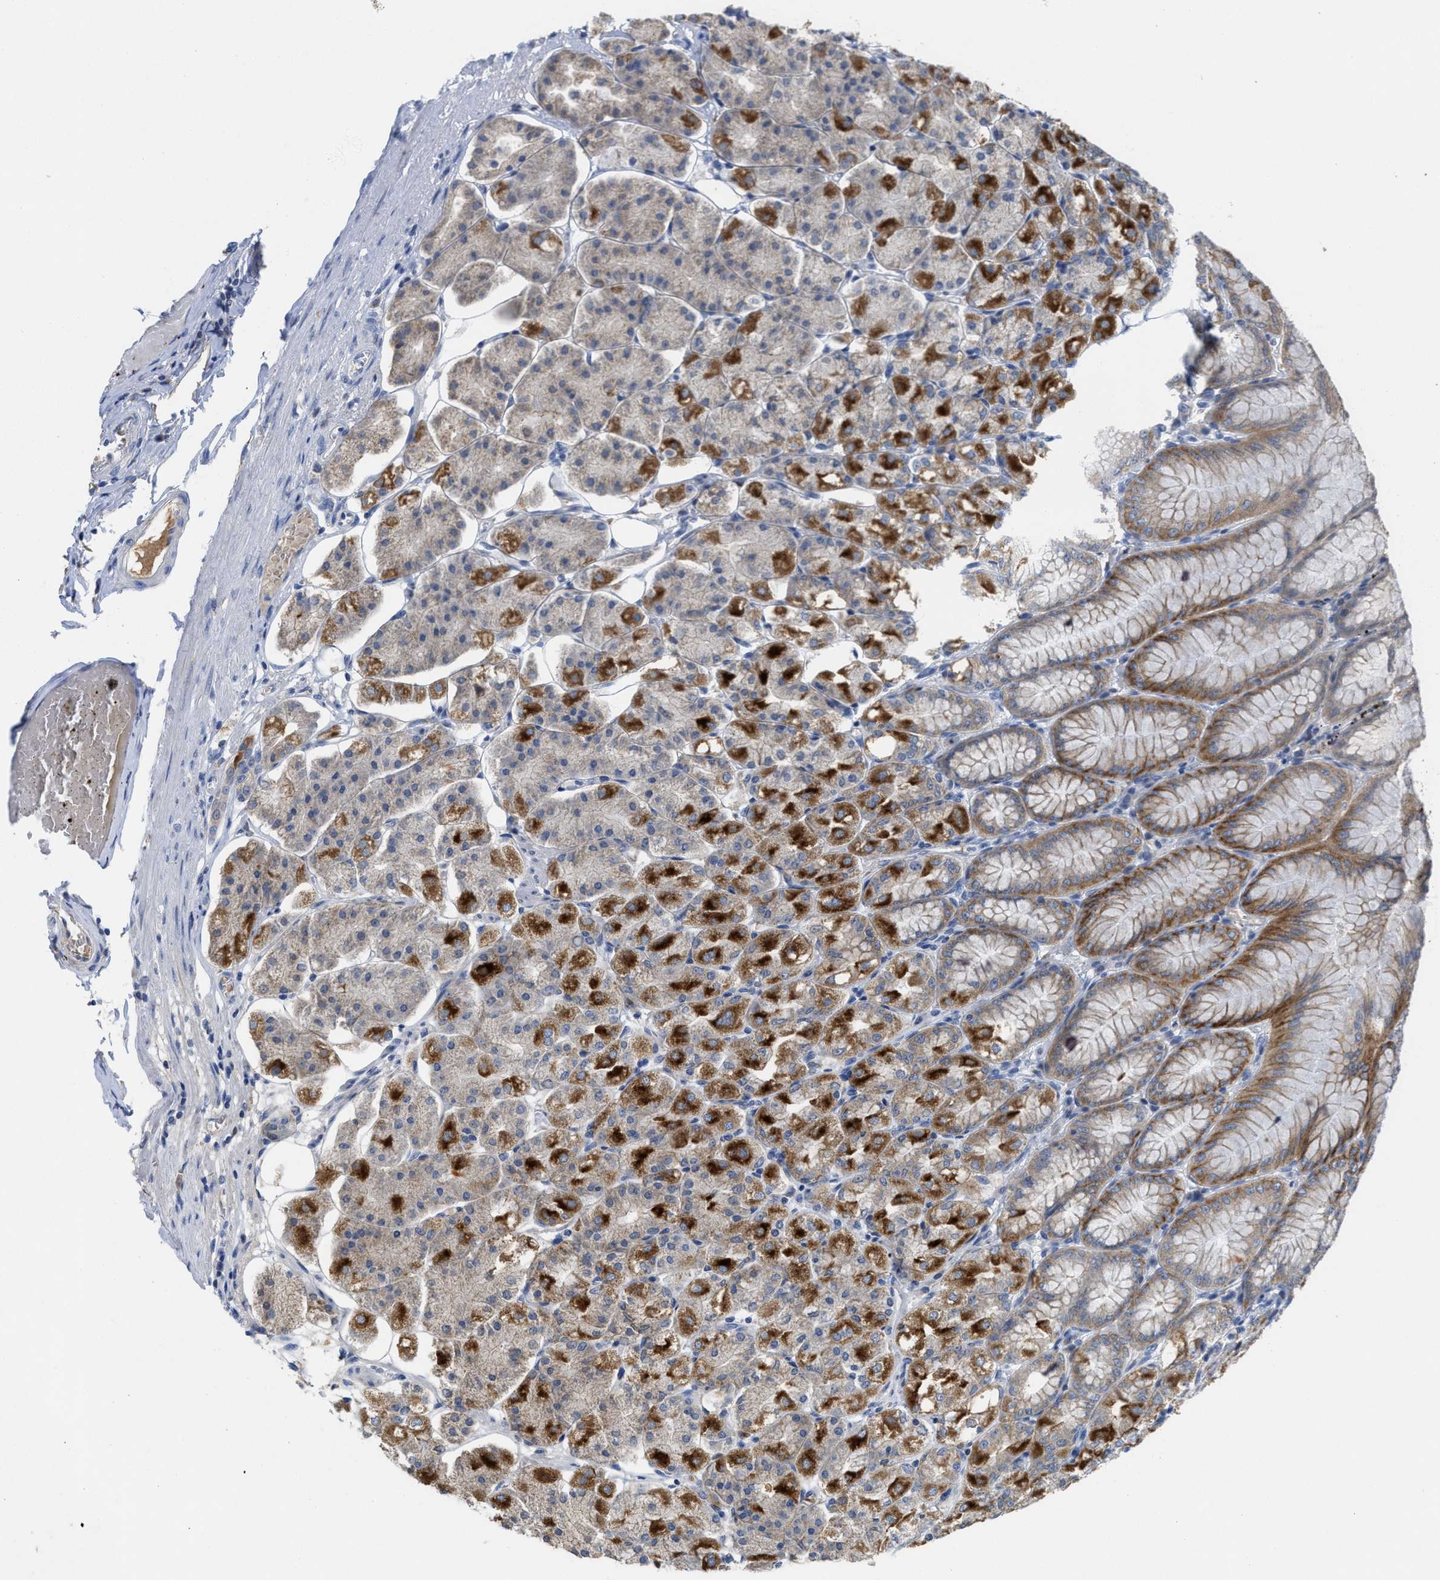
{"staining": {"intensity": "moderate", "quantity": ">75%", "location": "cytoplasmic/membranous"}, "tissue": "stomach", "cell_type": "Glandular cells", "image_type": "normal", "snomed": [{"axis": "morphology", "description": "Normal tissue, NOS"}, {"axis": "topography", "description": "Stomach, lower"}], "caption": "A histopathology image of stomach stained for a protein displays moderate cytoplasmic/membranous brown staining in glandular cells.", "gene": "GATD3", "patient": {"sex": "male", "age": 71}}